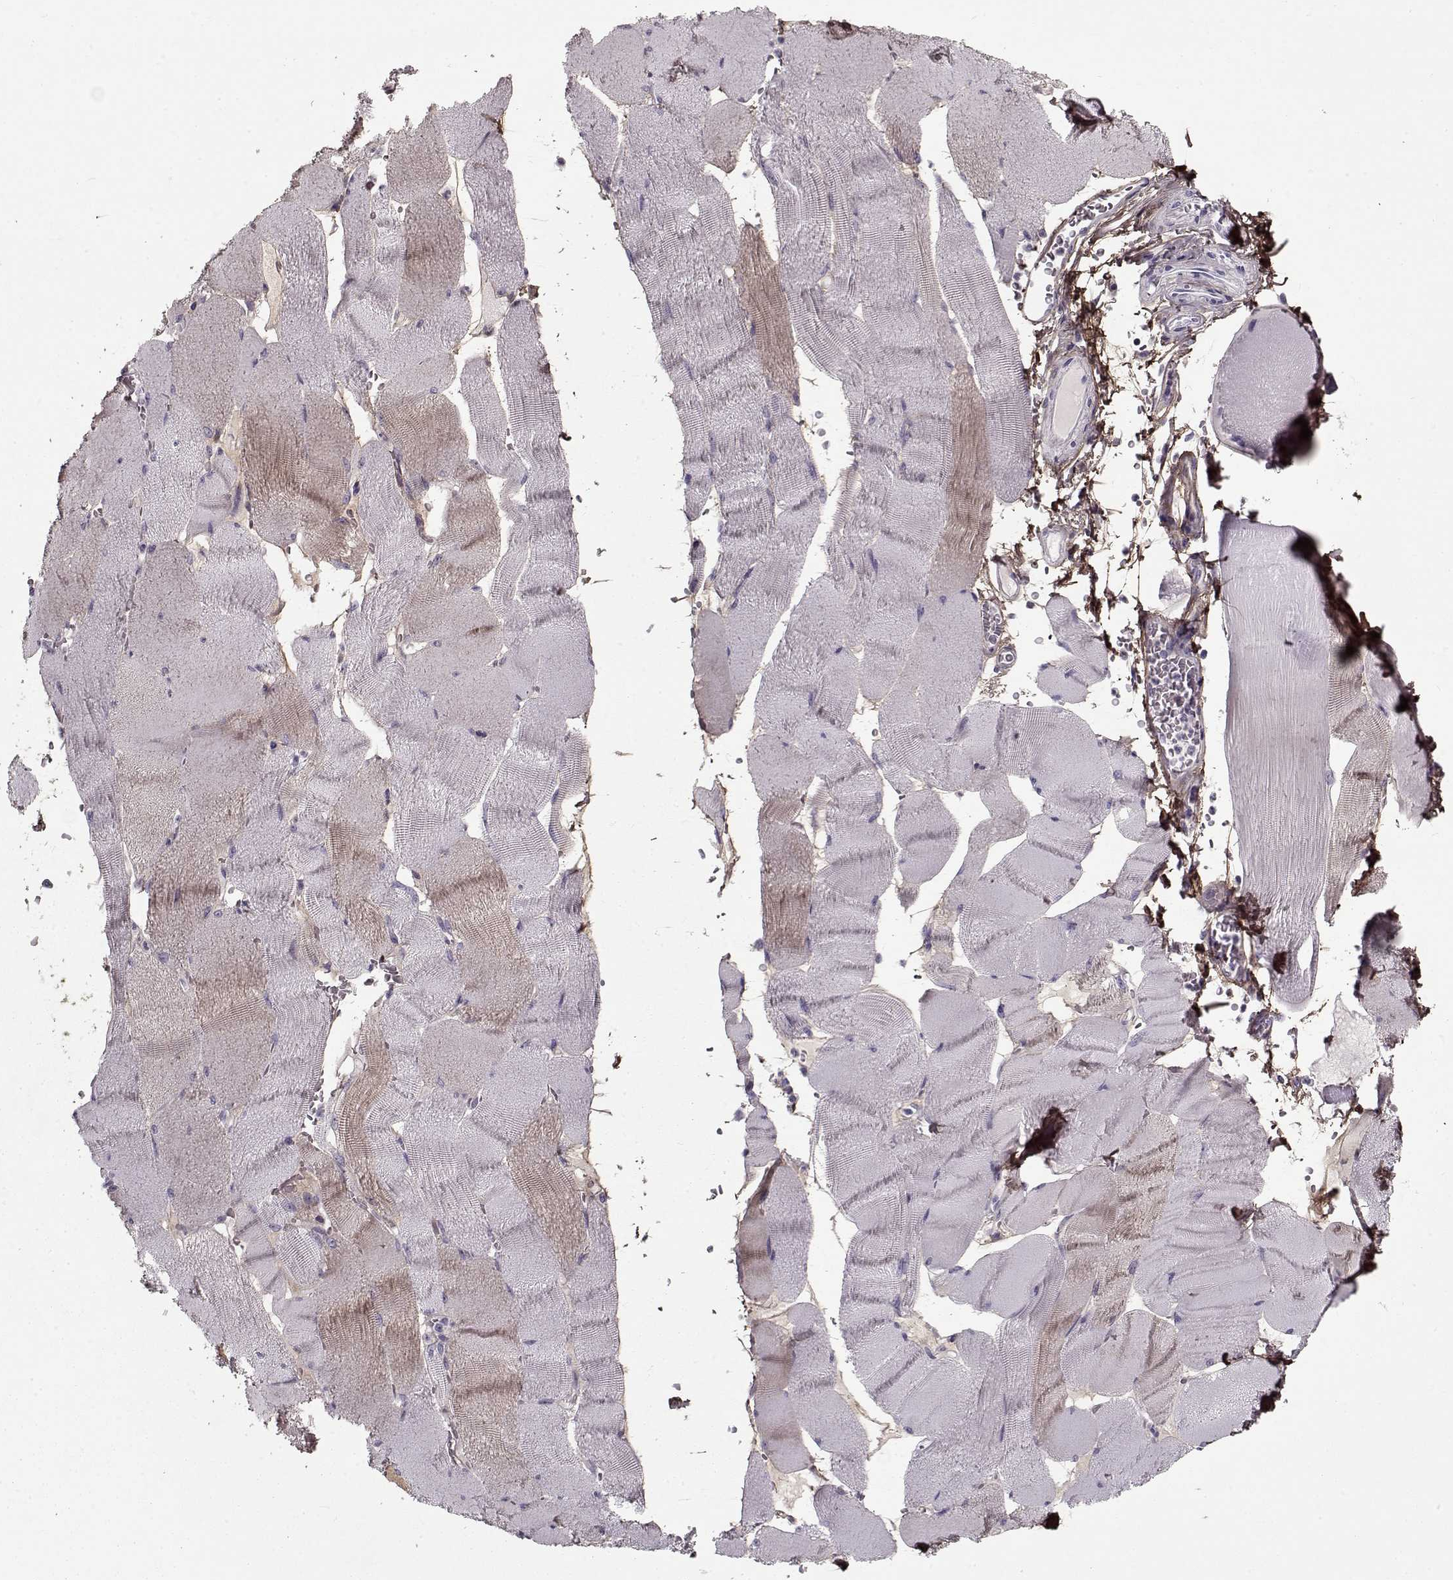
{"staining": {"intensity": "weak", "quantity": "<25%", "location": "cytoplasmic/membranous"}, "tissue": "skeletal muscle", "cell_type": "Myocytes", "image_type": "normal", "snomed": [{"axis": "morphology", "description": "Normal tissue, NOS"}, {"axis": "topography", "description": "Skeletal muscle"}], "caption": "High magnification brightfield microscopy of normal skeletal muscle stained with DAB (brown) and counterstained with hematoxylin (blue): myocytes show no significant positivity. (Immunohistochemistry (ihc), brightfield microscopy, high magnification).", "gene": "LUM", "patient": {"sex": "male", "age": 56}}